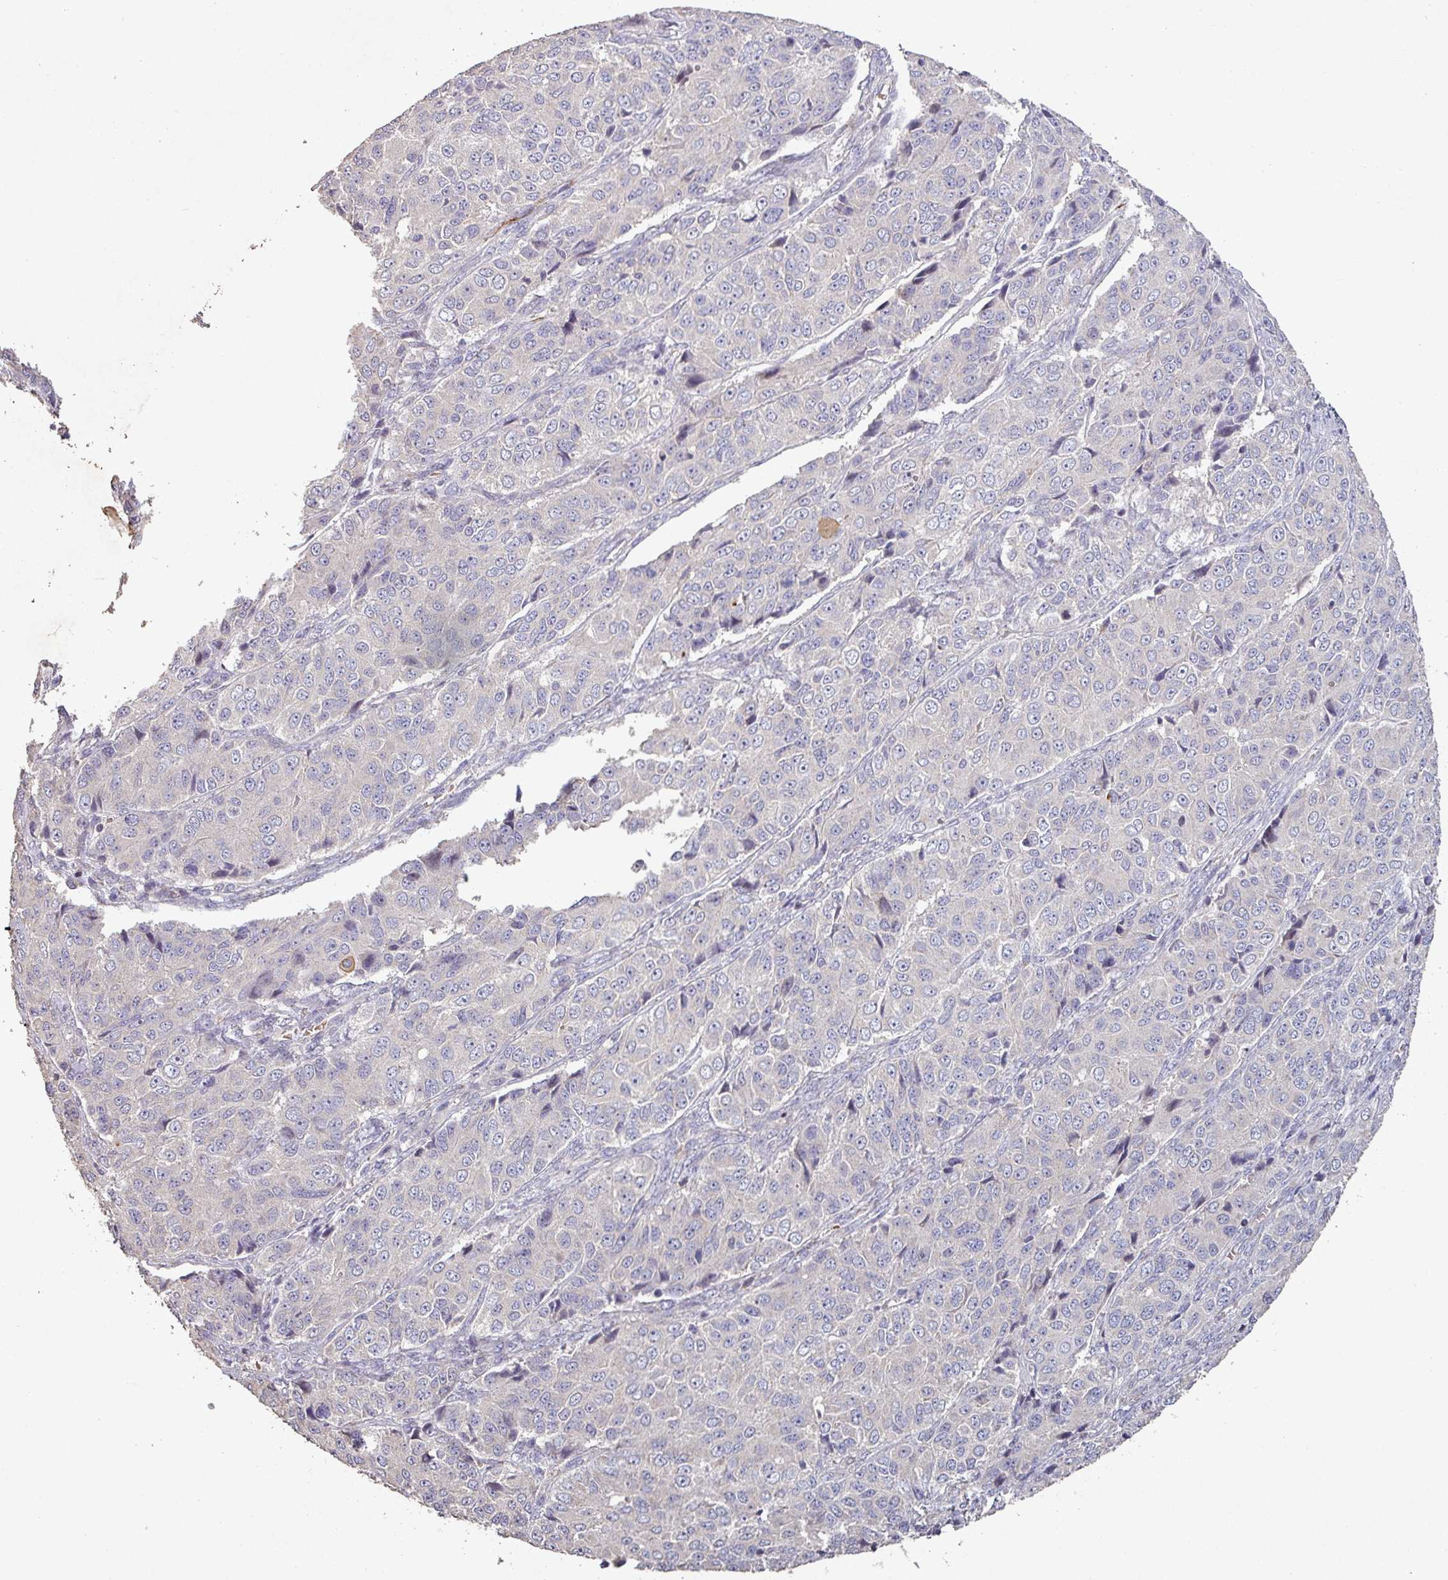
{"staining": {"intensity": "negative", "quantity": "none", "location": "none"}, "tissue": "ovarian cancer", "cell_type": "Tumor cells", "image_type": "cancer", "snomed": [{"axis": "morphology", "description": "Carcinoma, endometroid"}, {"axis": "topography", "description": "Ovary"}], "caption": "Immunohistochemistry histopathology image of neoplastic tissue: ovarian endometroid carcinoma stained with DAB exhibits no significant protein positivity in tumor cells. Brightfield microscopy of IHC stained with DAB (3,3'-diaminobenzidine) (brown) and hematoxylin (blue), captured at high magnification.", "gene": "RPL23A", "patient": {"sex": "female", "age": 51}}